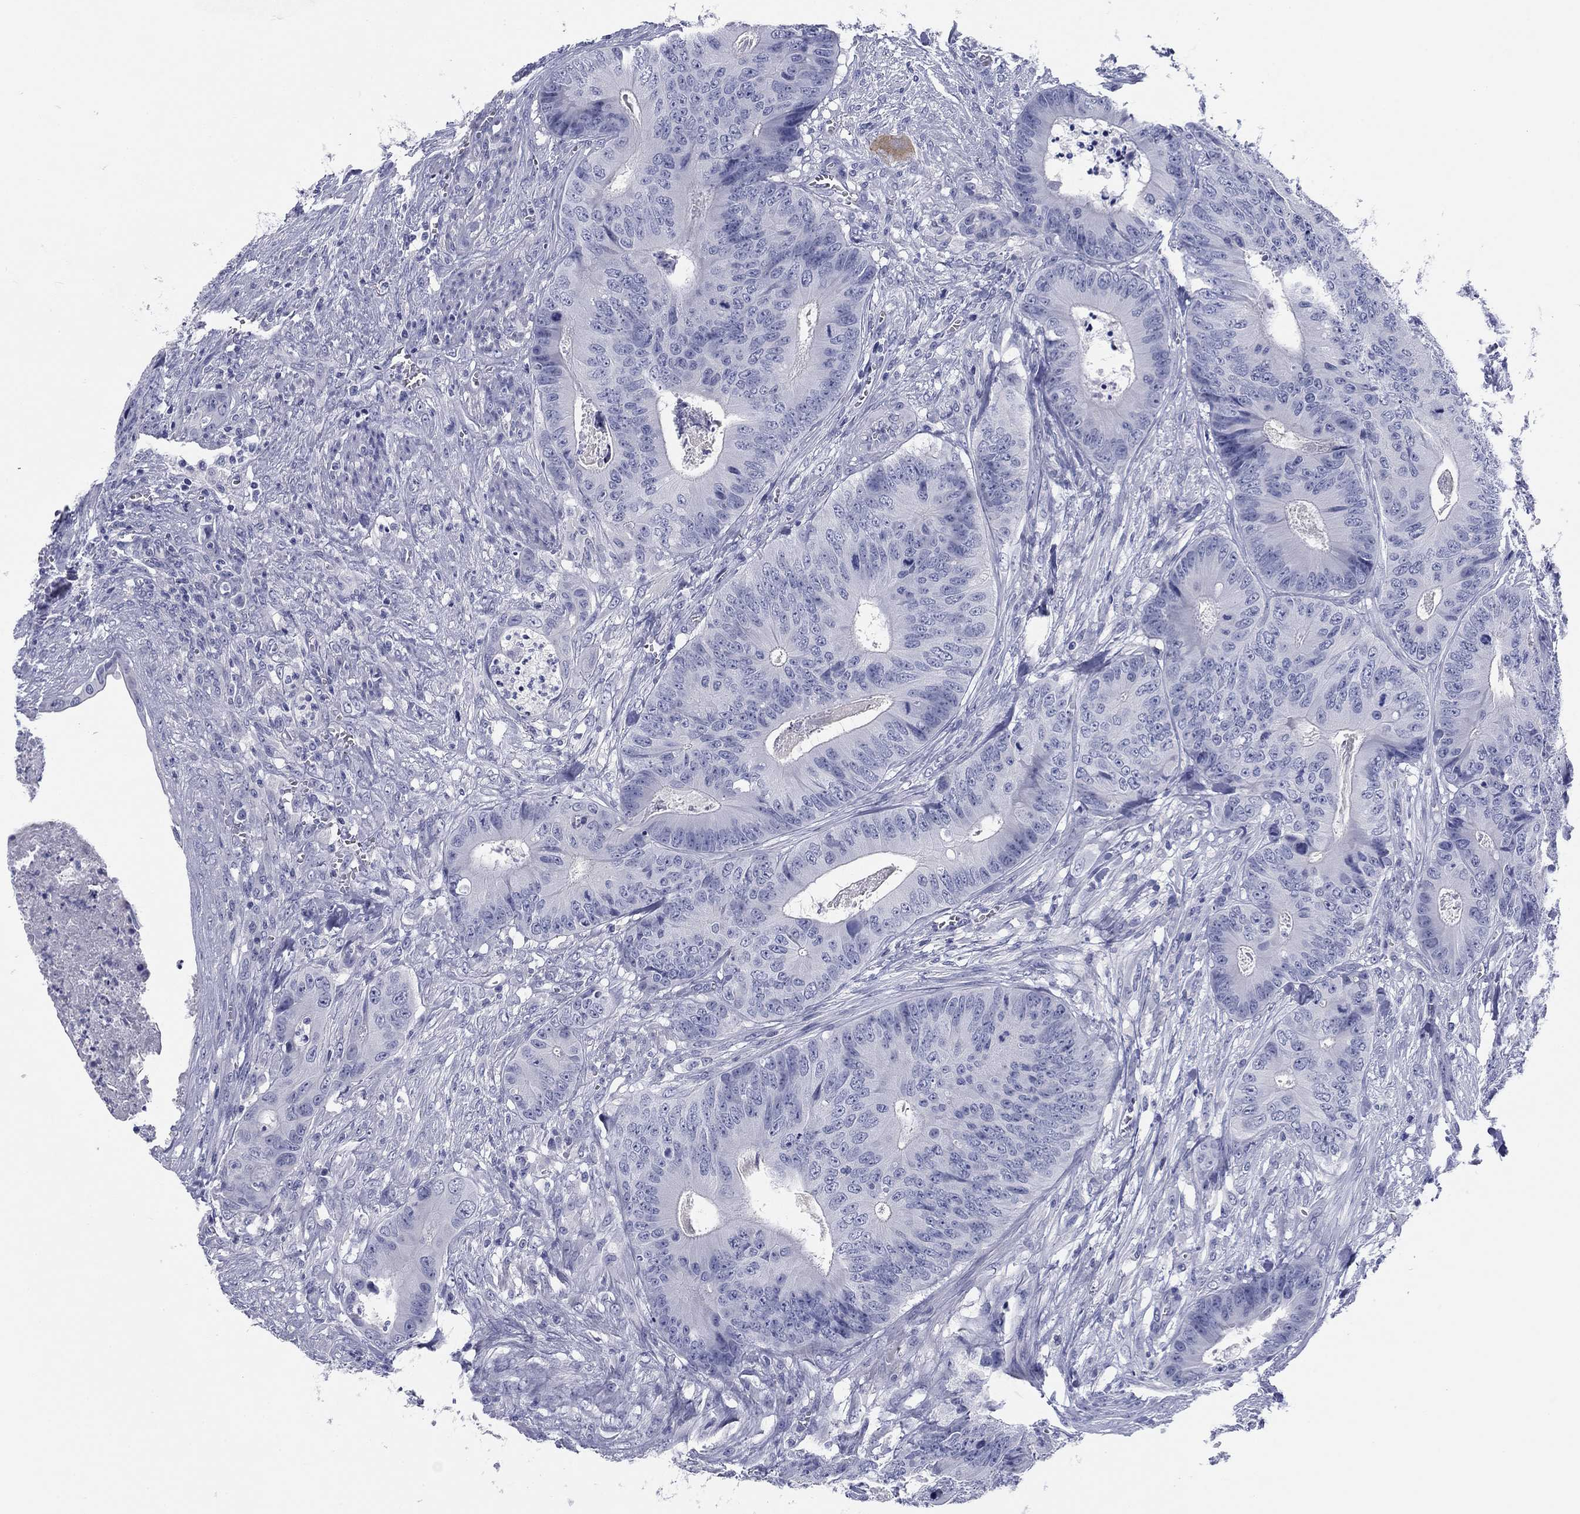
{"staining": {"intensity": "negative", "quantity": "none", "location": "none"}, "tissue": "colorectal cancer", "cell_type": "Tumor cells", "image_type": "cancer", "snomed": [{"axis": "morphology", "description": "Adenocarcinoma, NOS"}, {"axis": "topography", "description": "Colon"}], "caption": "Colorectal adenocarcinoma was stained to show a protein in brown. There is no significant positivity in tumor cells.", "gene": "KCNH1", "patient": {"sex": "male", "age": 84}}